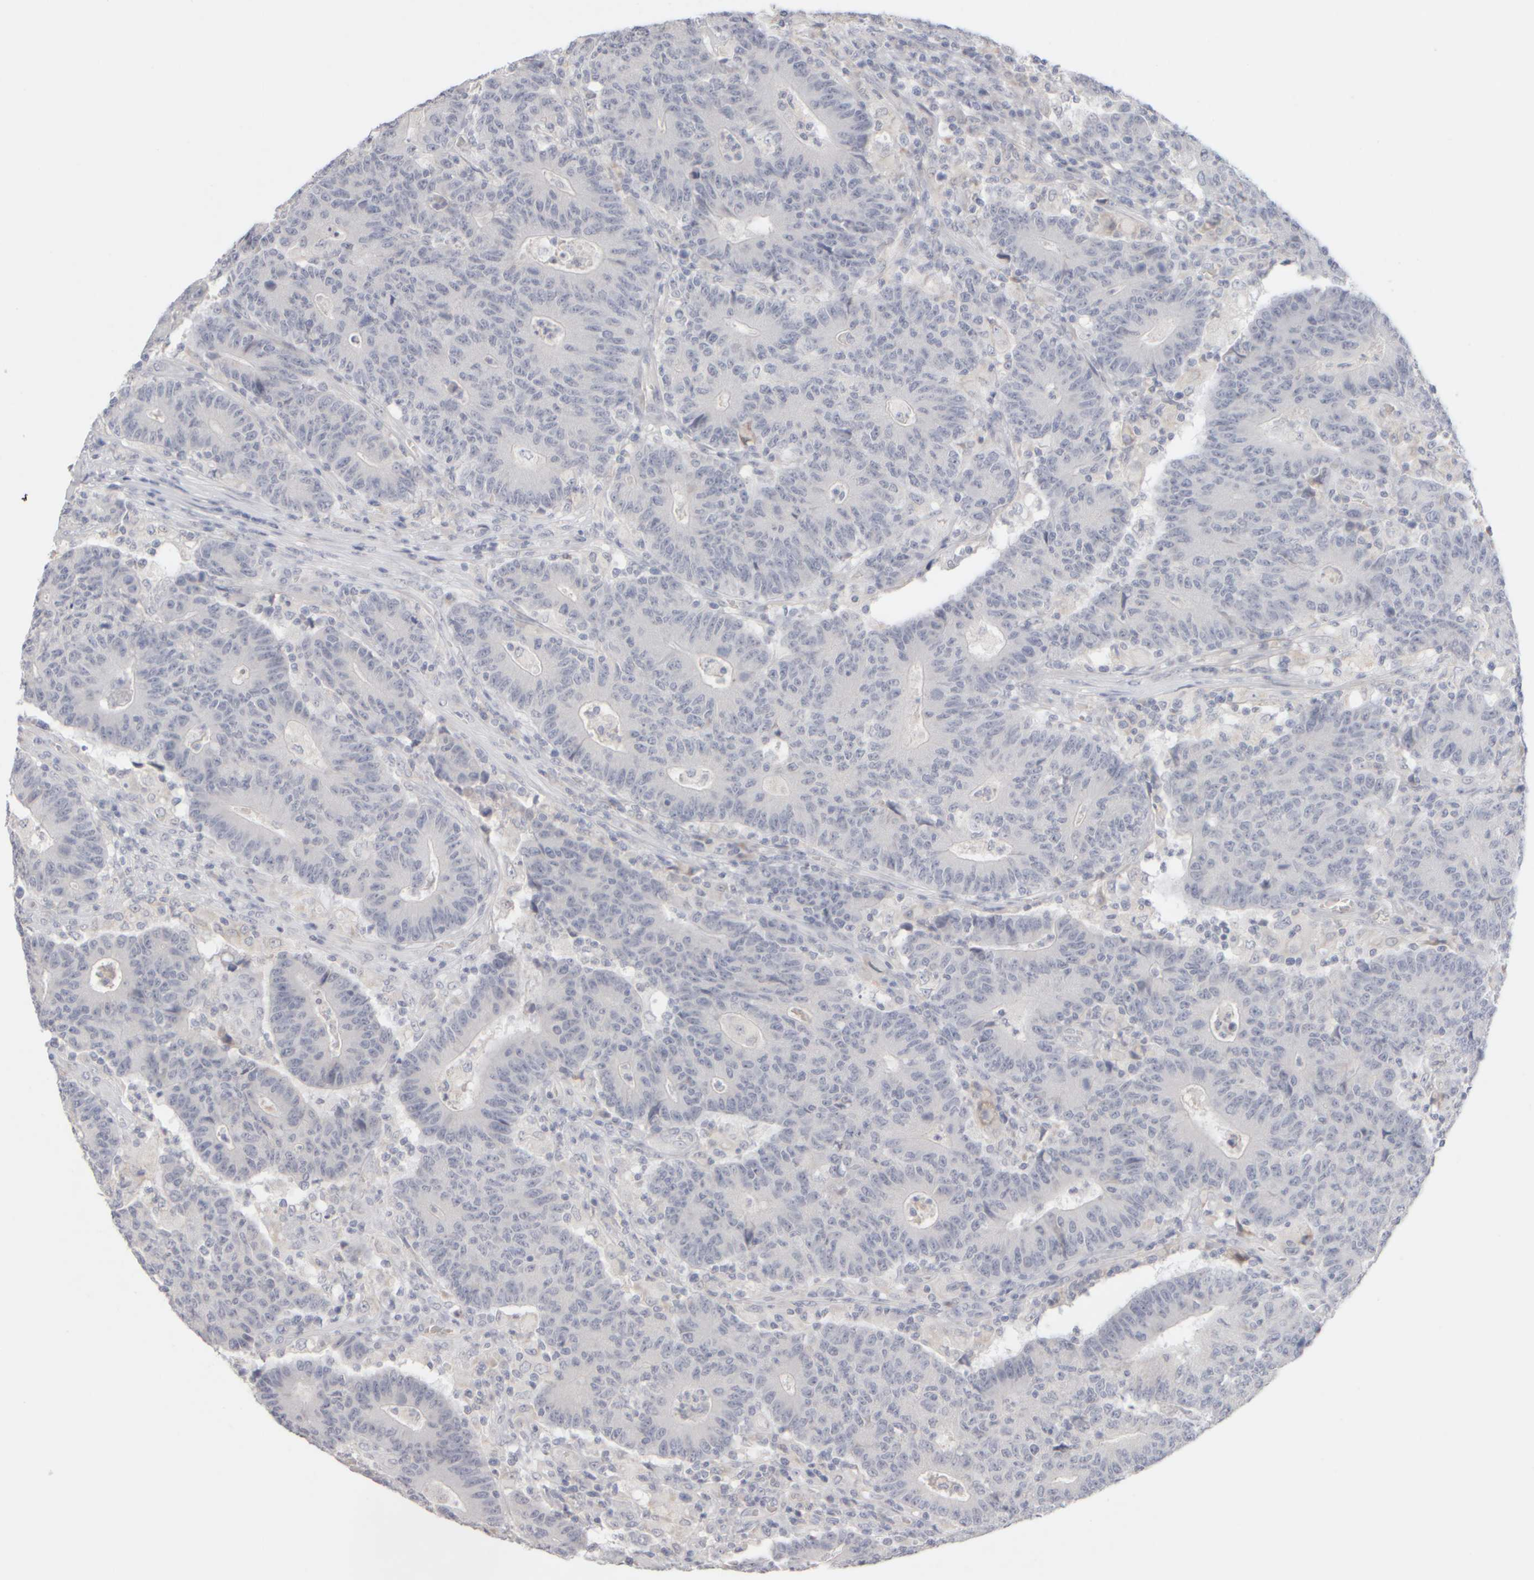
{"staining": {"intensity": "negative", "quantity": "none", "location": "none"}, "tissue": "colorectal cancer", "cell_type": "Tumor cells", "image_type": "cancer", "snomed": [{"axis": "morphology", "description": "Normal tissue, NOS"}, {"axis": "morphology", "description": "Adenocarcinoma, NOS"}, {"axis": "topography", "description": "Colon"}], "caption": "Tumor cells show no significant protein staining in adenocarcinoma (colorectal).", "gene": "ZNF112", "patient": {"sex": "female", "age": 75}}